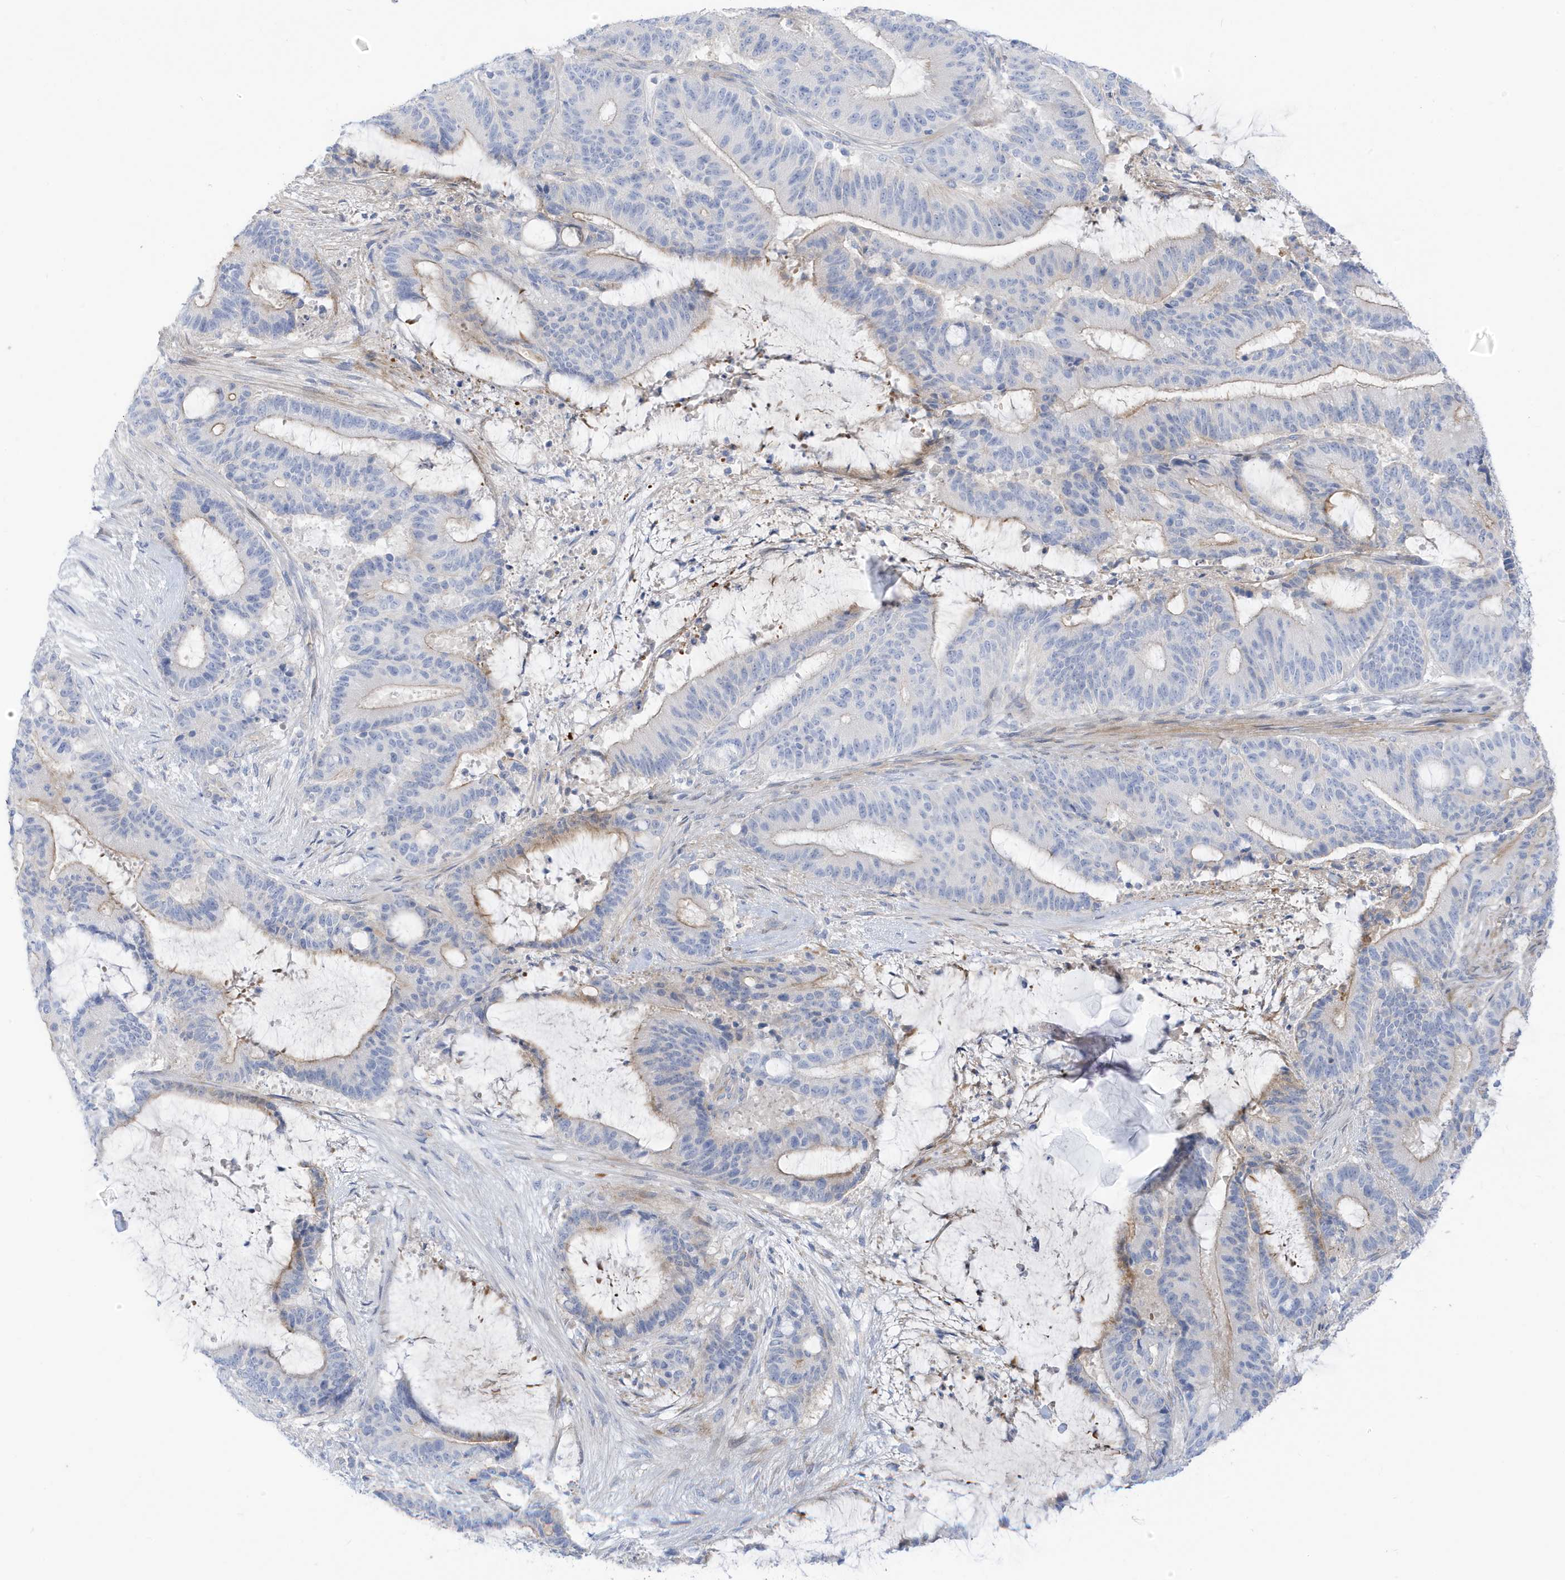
{"staining": {"intensity": "weak", "quantity": "<25%", "location": "cytoplasmic/membranous"}, "tissue": "liver cancer", "cell_type": "Tumor cells", "image_type": "cancer", "snomed": [{"axis": "morphology", "description": "Normal tissue, NOS"}, {"axis": "morphology", "description": "Cholangiocarcinoma"}, {"axis": "topography", "description": "Liver"}, {"axis": "topography", "description": "Peripheral nerve tissue"}], "caption": "The image reveals no significant staining in tumor cells of liver cancer (cholangiocarcinoma).", "gene": "ATP13A5", "patient": {"sex": "female", "age": 73}}